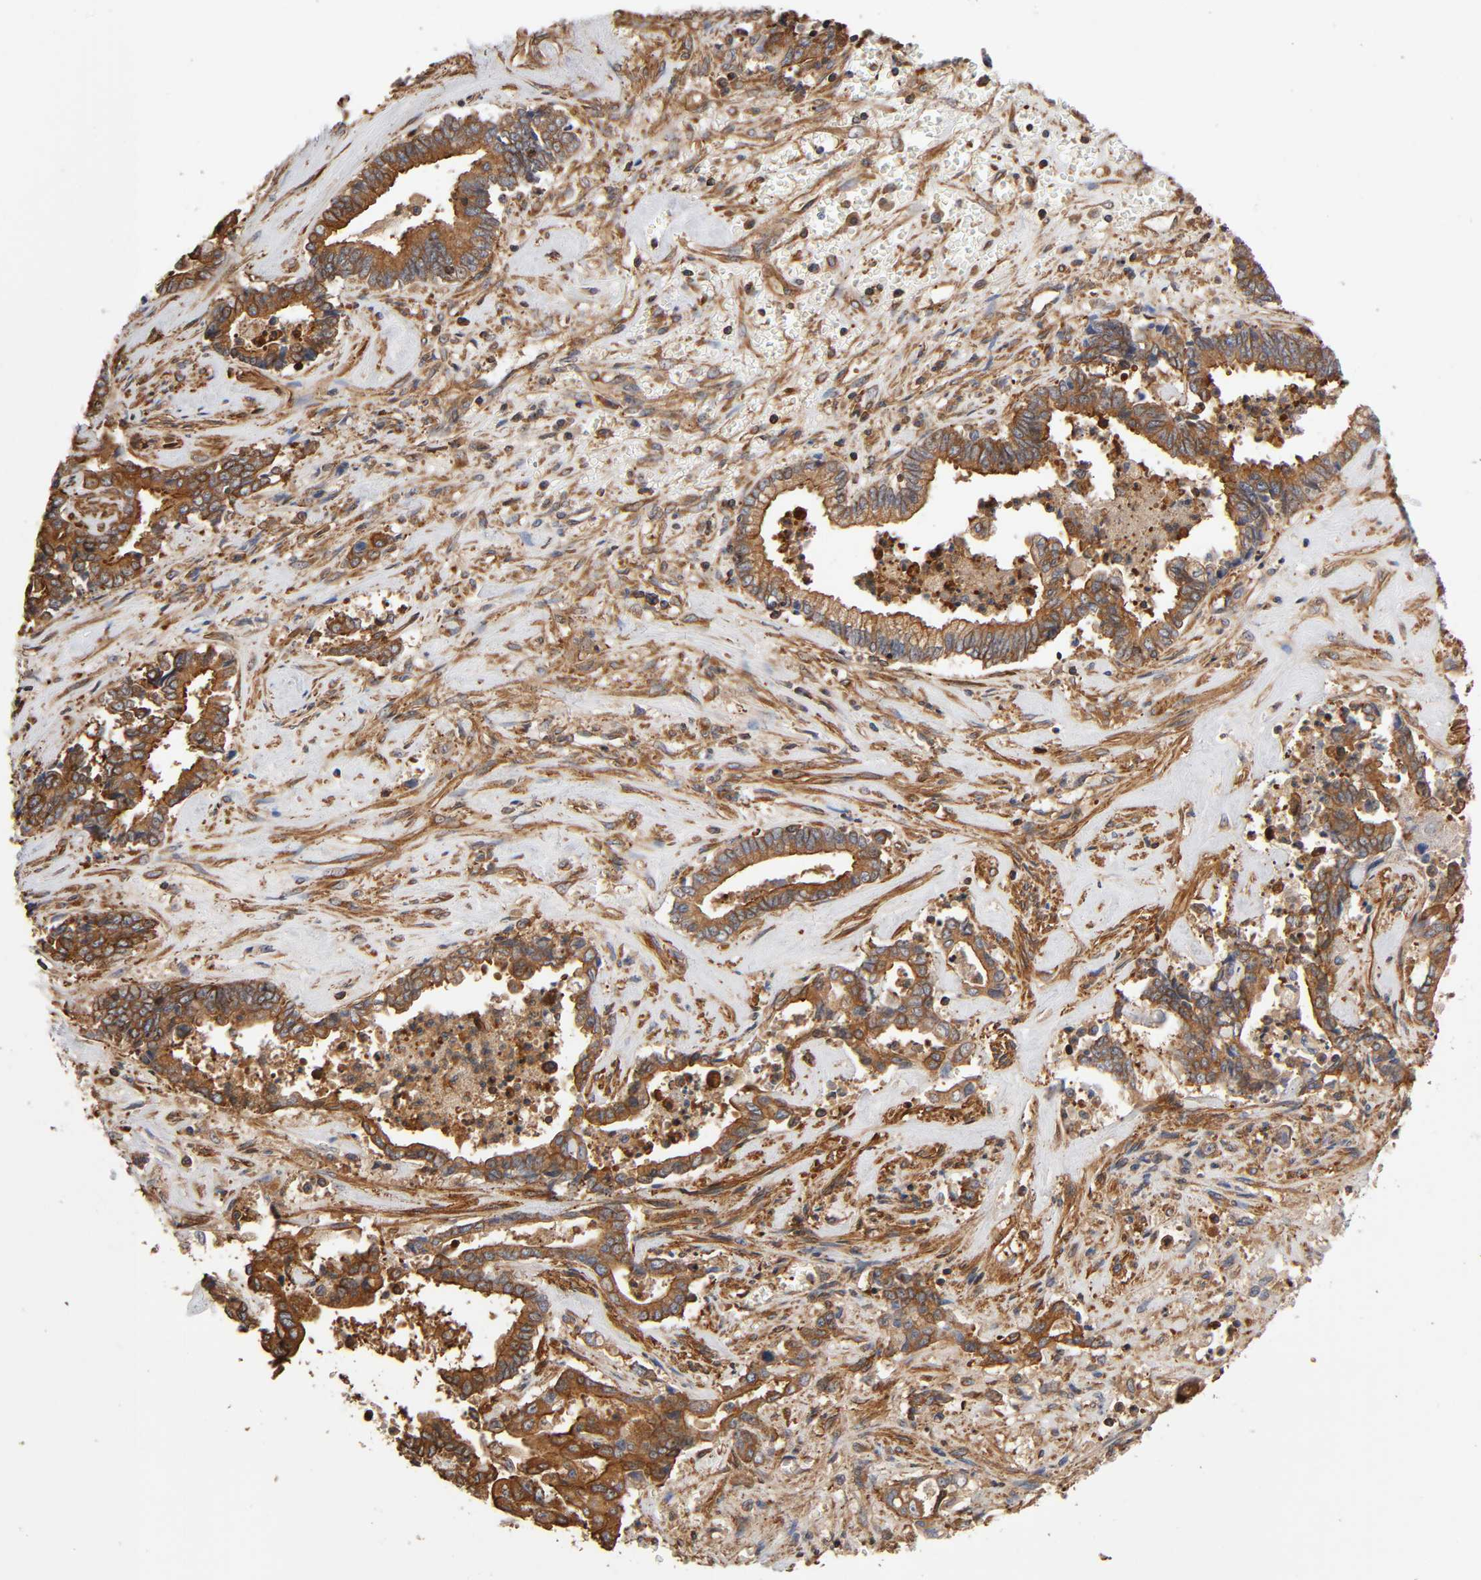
{"staining": {"intensity": "strong", "quantity": ">75%", "location": "cytoplasmic/membranous"}, "tissue": "liver cancer", "cell_type": "Tumor cells", "image_type": "cancer", "snomed": [{"axis": "morphology", "description": "Cholangiocarcinoma"}, {"axis": "topography", "description": "Liver"}], "caption": "There is high levels of strong cytoplasmic/membranous staining in tumor cells of liver cancer, as demonstrated by immunohistochemical staining (brown color).", "gene": "LAMTOR2", "patient": {"sex": "male", "age": 57}}